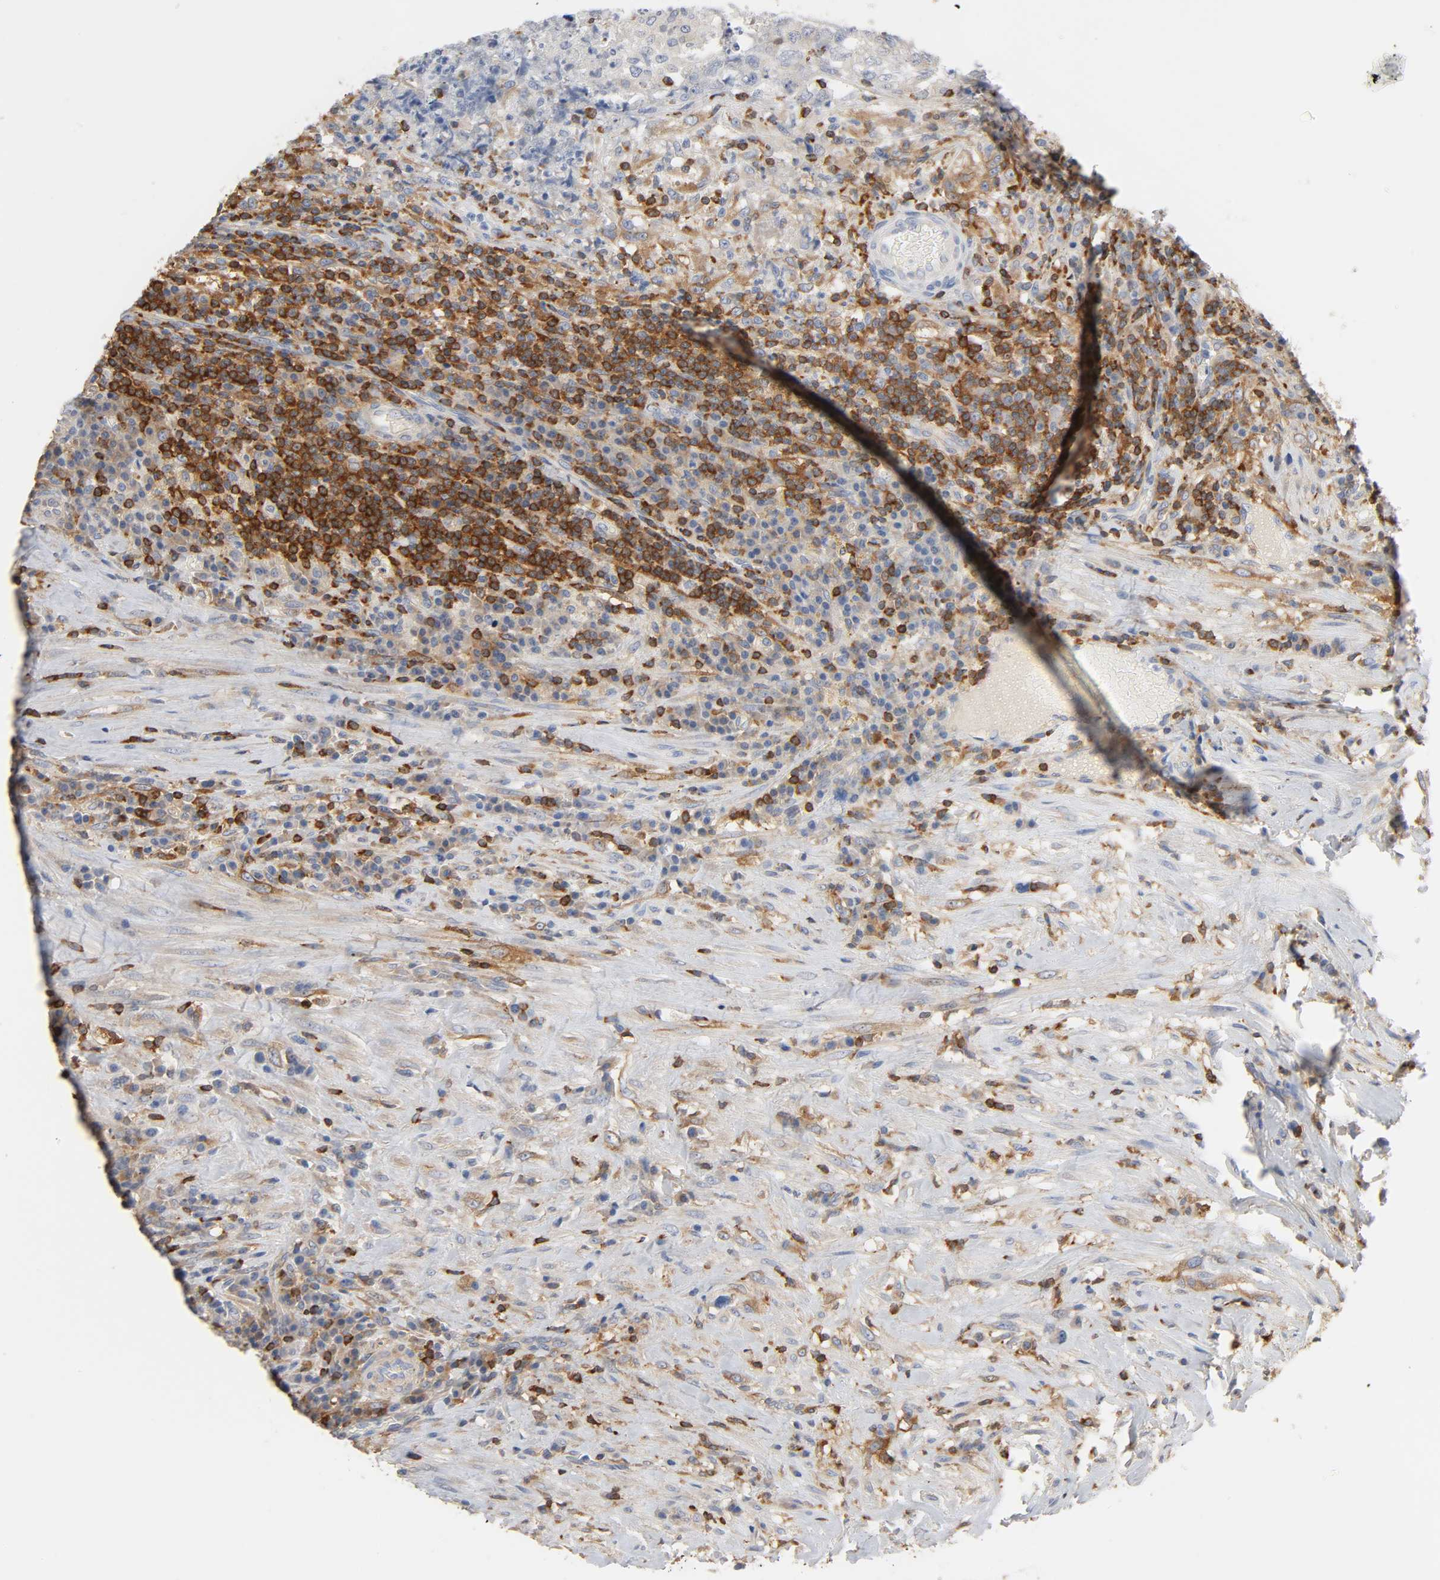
{"staining": {"intensity": "moderate", "quantity": ">75%", "location": "cytoplasmic/membranous"}, "tissue": "testis cancer", "cell_type": "Tumor cells", "image_type": "cancer", "snomed": [{"axis": "morphology", "description": "Necrosis, NOS"}, {"axis": "morphology", "description": "Carcinoma, Embryonal, NOS"}, {"axis": "topography", "description": "Testis"}], "caption": "High-power microscopy captured an immunohistochemistry (IHC) image of embryonal carcinoma (testis), revealing moderate cytoplasmic/membranous positivity in approximately >75% of tumor cells.", "gene": "BIN1", "patient": {"sex": "male", "age": 19}}